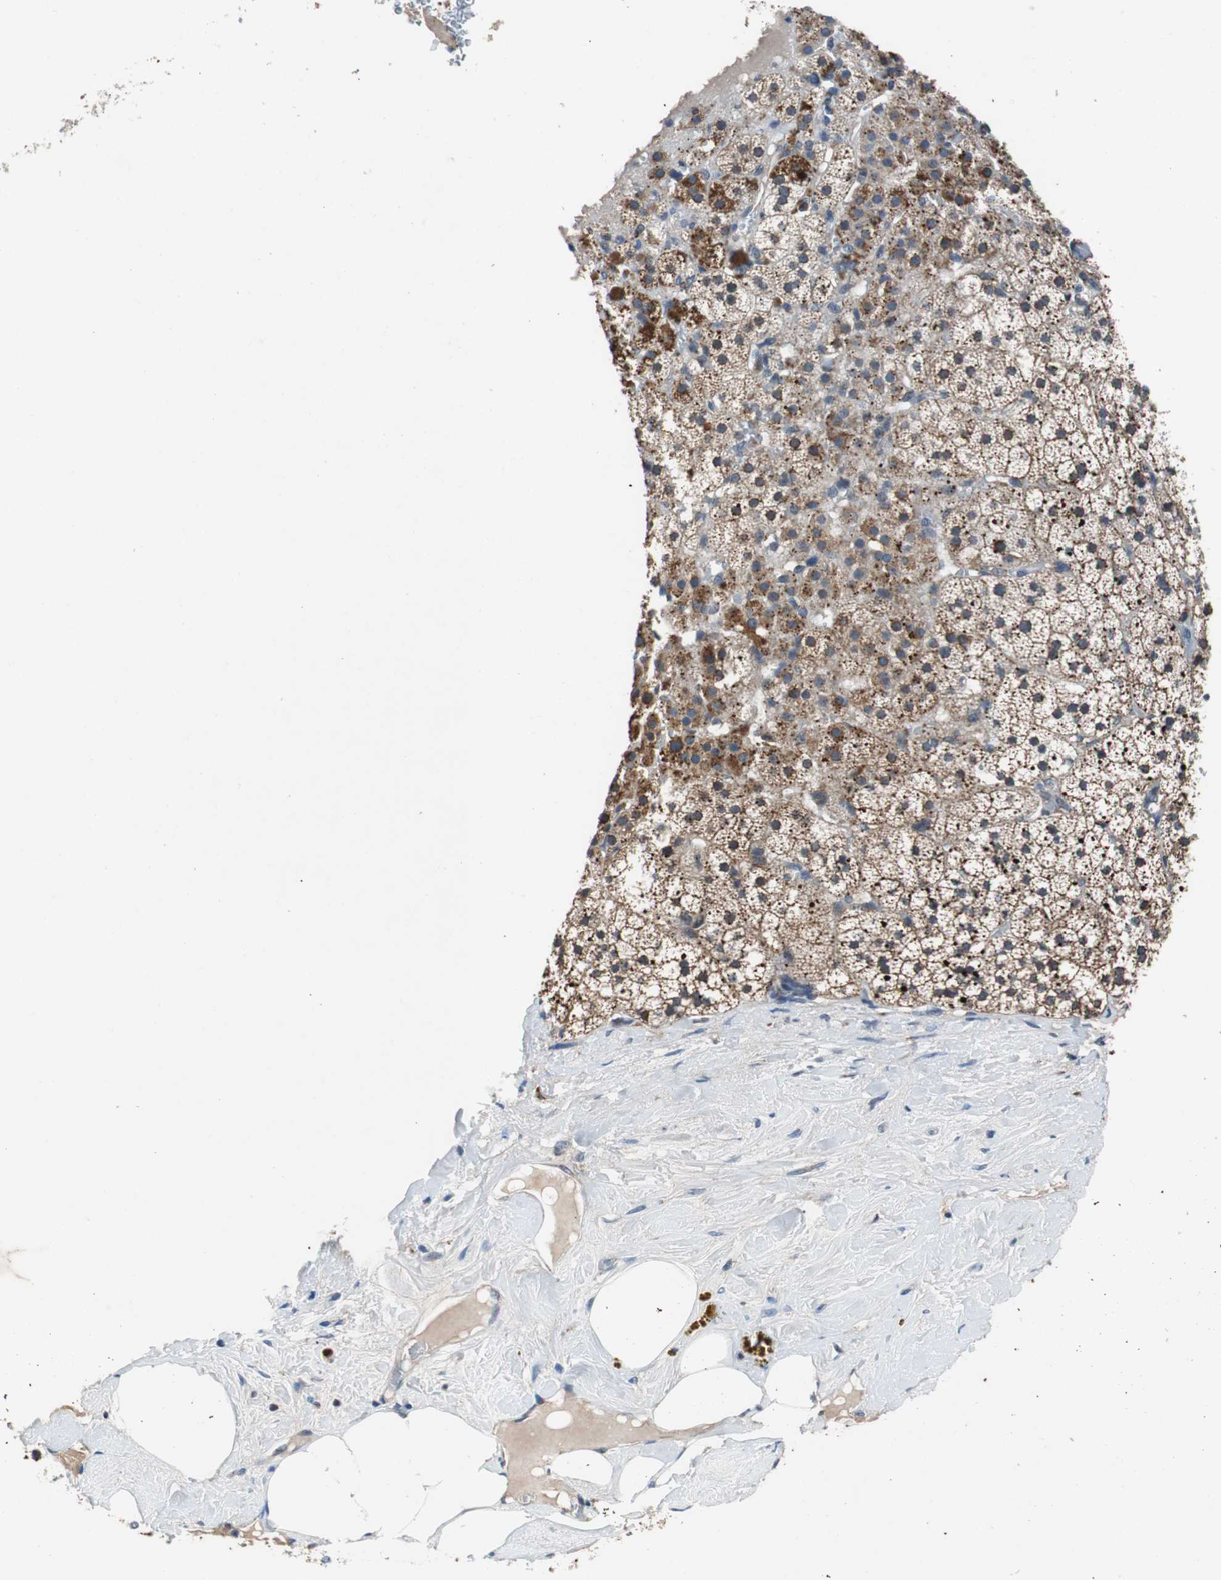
{"staining": {"intensity": "strong", "quantity": ">75%", "location": "cytoplasmic/membranous"}, "tissue": "adrenal gland", "cell_type": "Glandular cells", "image_type": "normal", "snomed": [{"axis": "morphology", "description": "Normal tissue, NOS"}, {"axis": "topography", "description": "Adrenal gland"}], "caption": "Immunohistochemical staining of unremarkable human adrenal gland displays >75% levels of strong cytoplasmic/membranous protein expression in about >75% of glandular cells.", "gene": "PITRM1", "patient": {"sex": "male", "age": 35}}